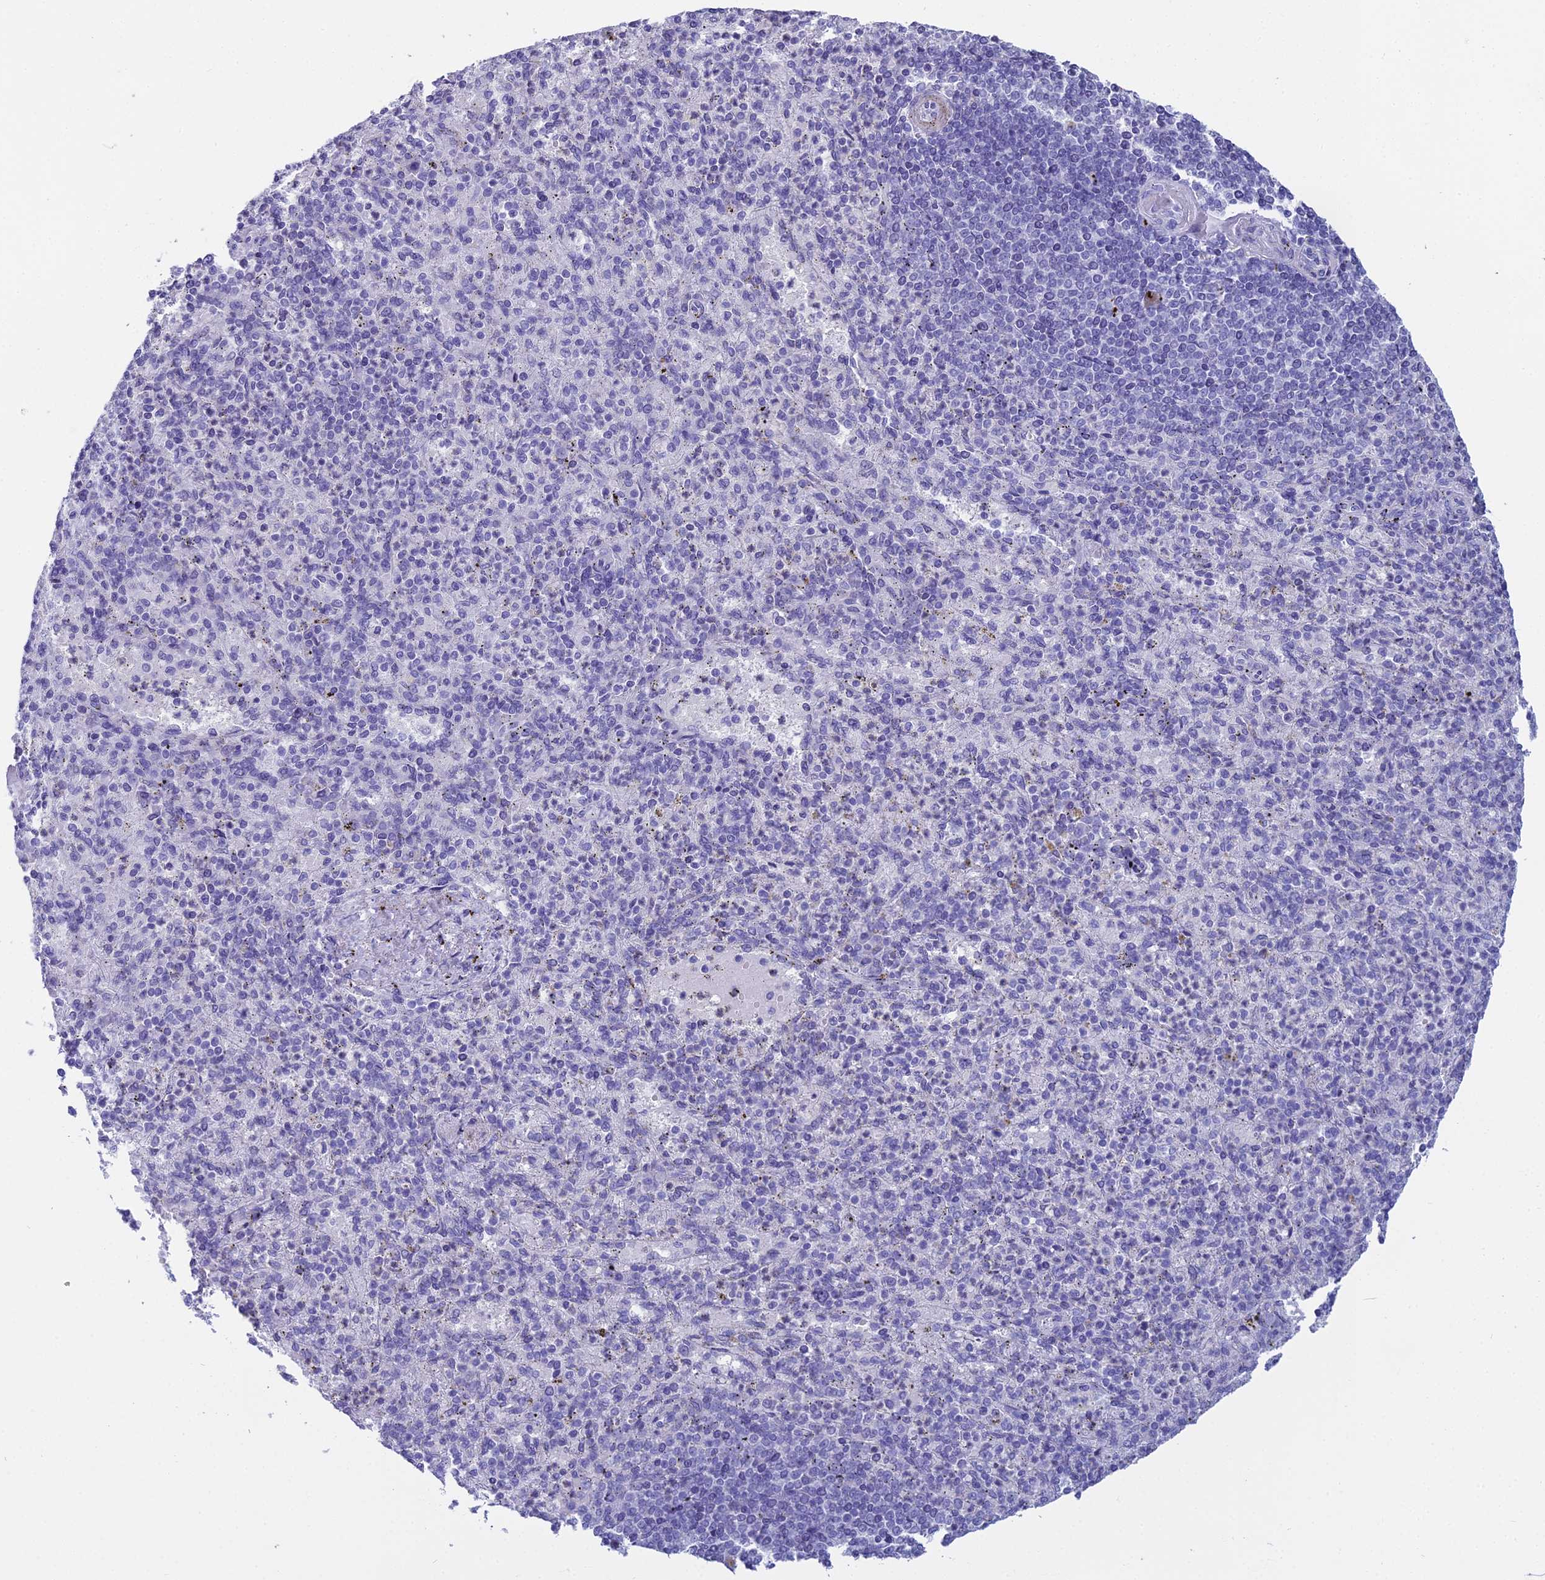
{"staining": {"intensity": "negative", "quantity": "none", "location": "none"}, "tissue": "spleen", "cell_type": "Cells in red pulp", "image_type": "normal", "snomed": [{"axis": "morphology", "description": "Normal tissue, NOS"}, {"axis": "topography", "description": "Spleen"}], "caption": "Spleen was stained to show a protein in brown. There is no significant expression in cells in red pulp. (DAB IHC, high magnification).", "gene": "UNC80", "patient": {"sex": "female", "age": 74}}